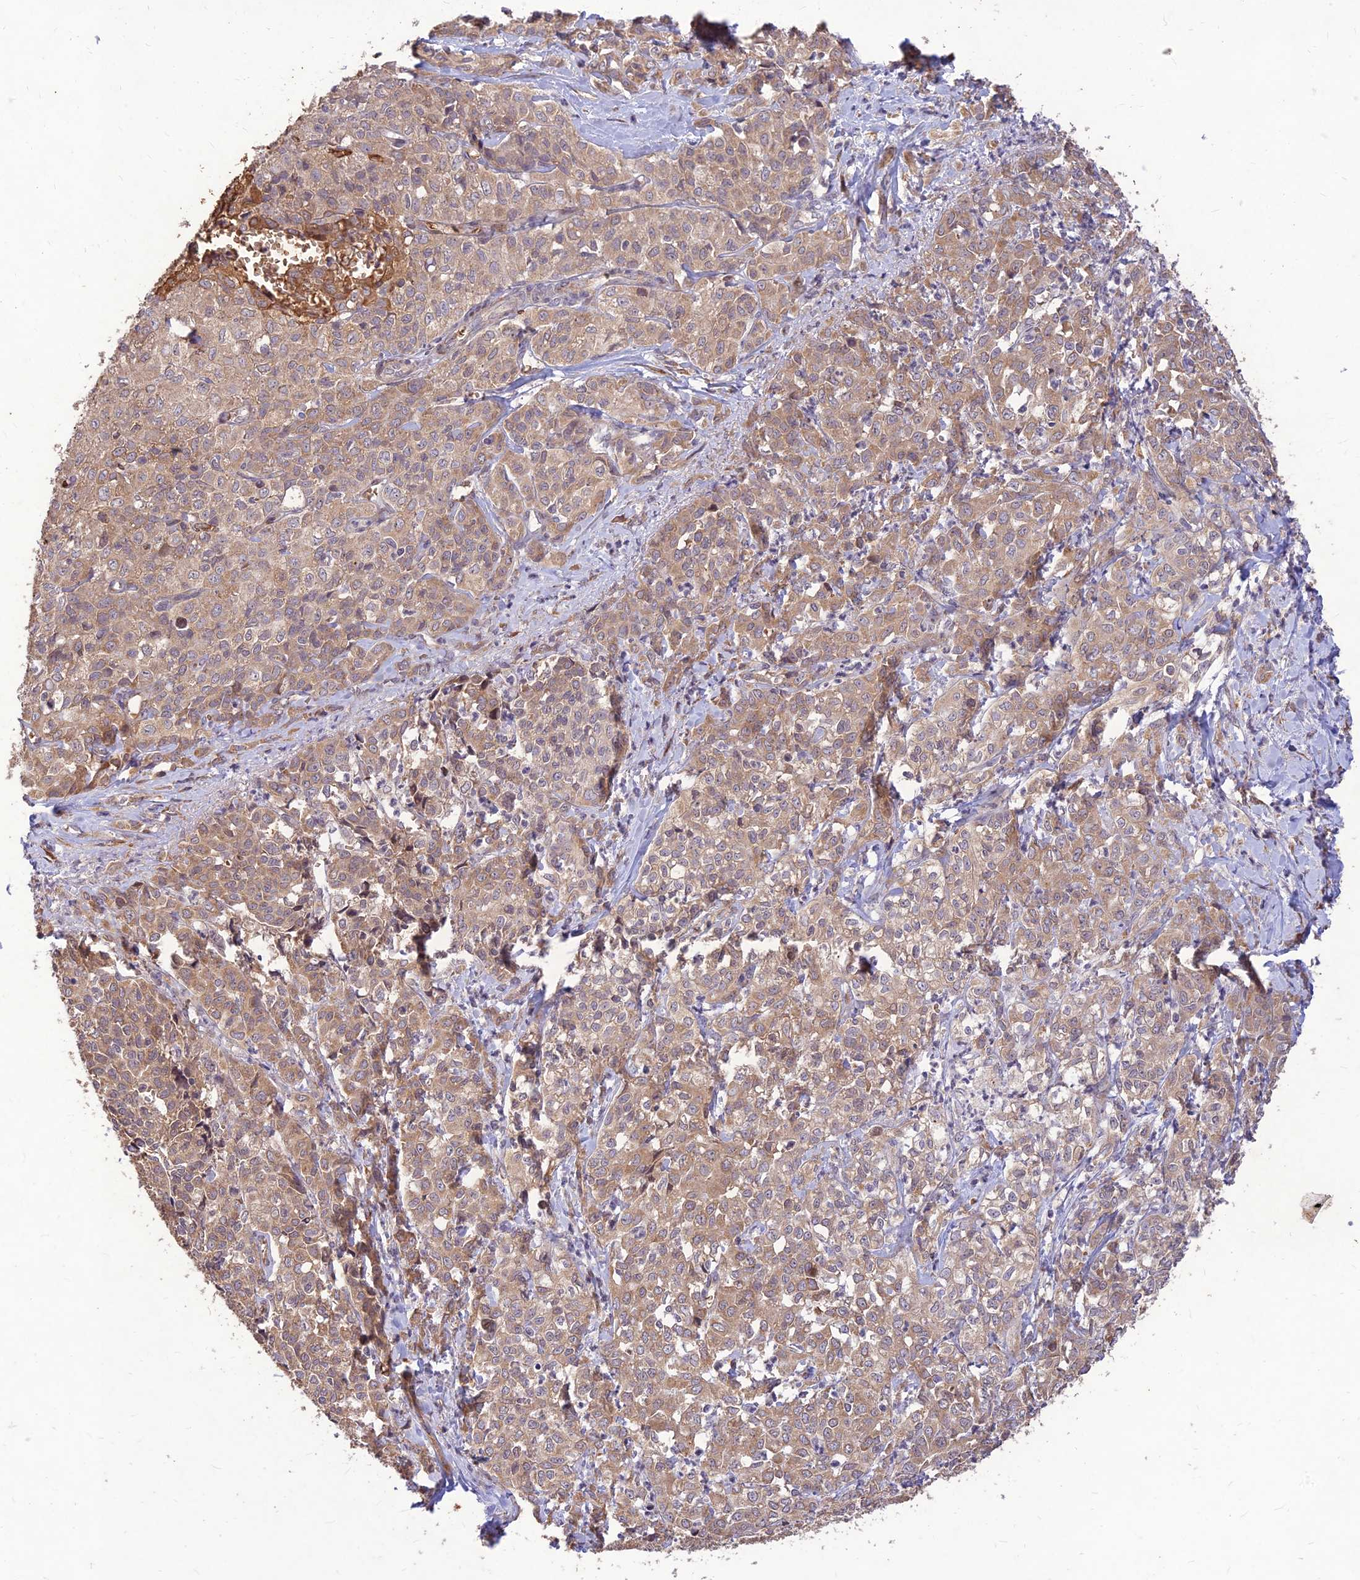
{"staining": {"intensity": "weak", "quantity": ">75%", "location": "cytoplasmic/membranous"}, "tissue": "liver cancer", "cell_type": "Tumor cells", "image_type": "cancer", "snomed": [{"axis": "morphology", "description": "Cholangiocarcinoma"}, {"axis": "topography", "description": "Liver"}], "caption": "Protein analysis of liver cancer (cholangiocarcinoma) tissue displays weak cytoplasmic/membranous expression in about >75% of tumor cells.", "gene": "PPP1R11", "patient": {"sex": "female", "age": 77}}